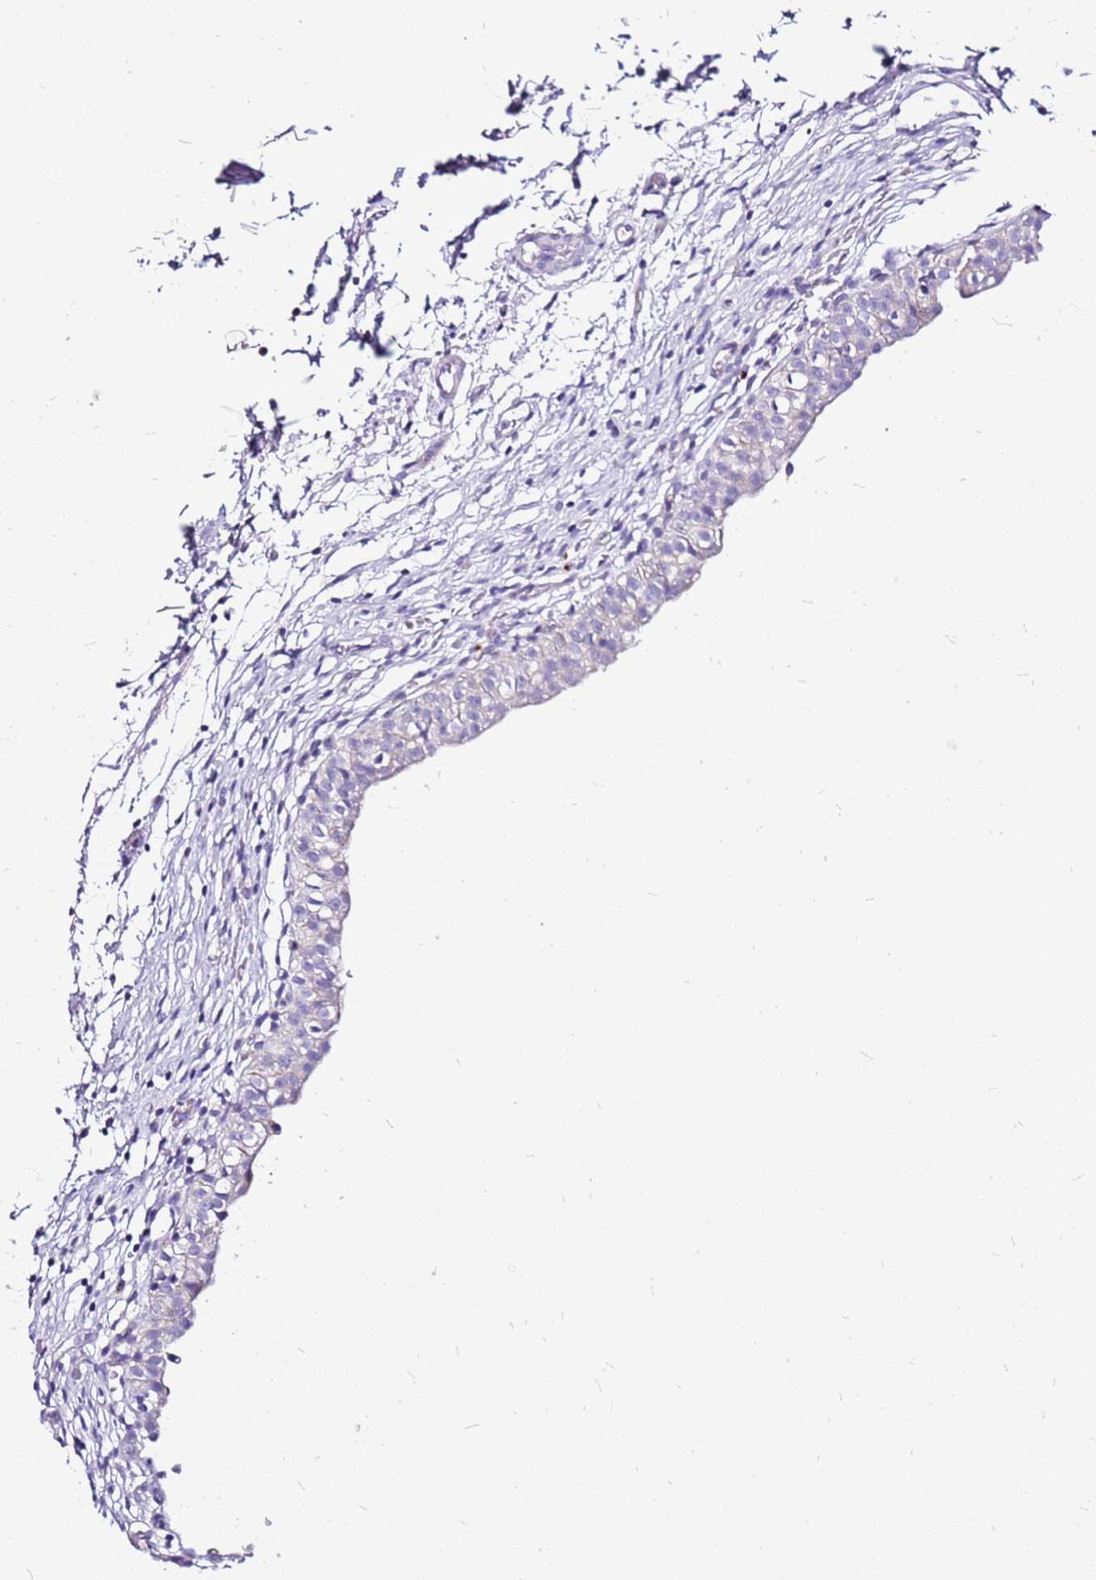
{"staining": {"intensity": "weak", "quantity": "<25%", "location": "cytoplasmic/membranous"}, "tissue": "urinary bladder", "cell_type": "Urothelial cells", "image_type": "normal", "snomed": [{"axis": "morphology", "description": "Normal tissue, NOS"}, {"axis": "topography", "description": "Urinary bladder"}, {"axis": "topography", "description": "Peripheral nerve tissue"}], "caption": "Histopathology image shows no protein staining in urothelial cells of normal urinary bladder.", "gene": "CASD1", "patient": {"sex": "male", "age": 55}}